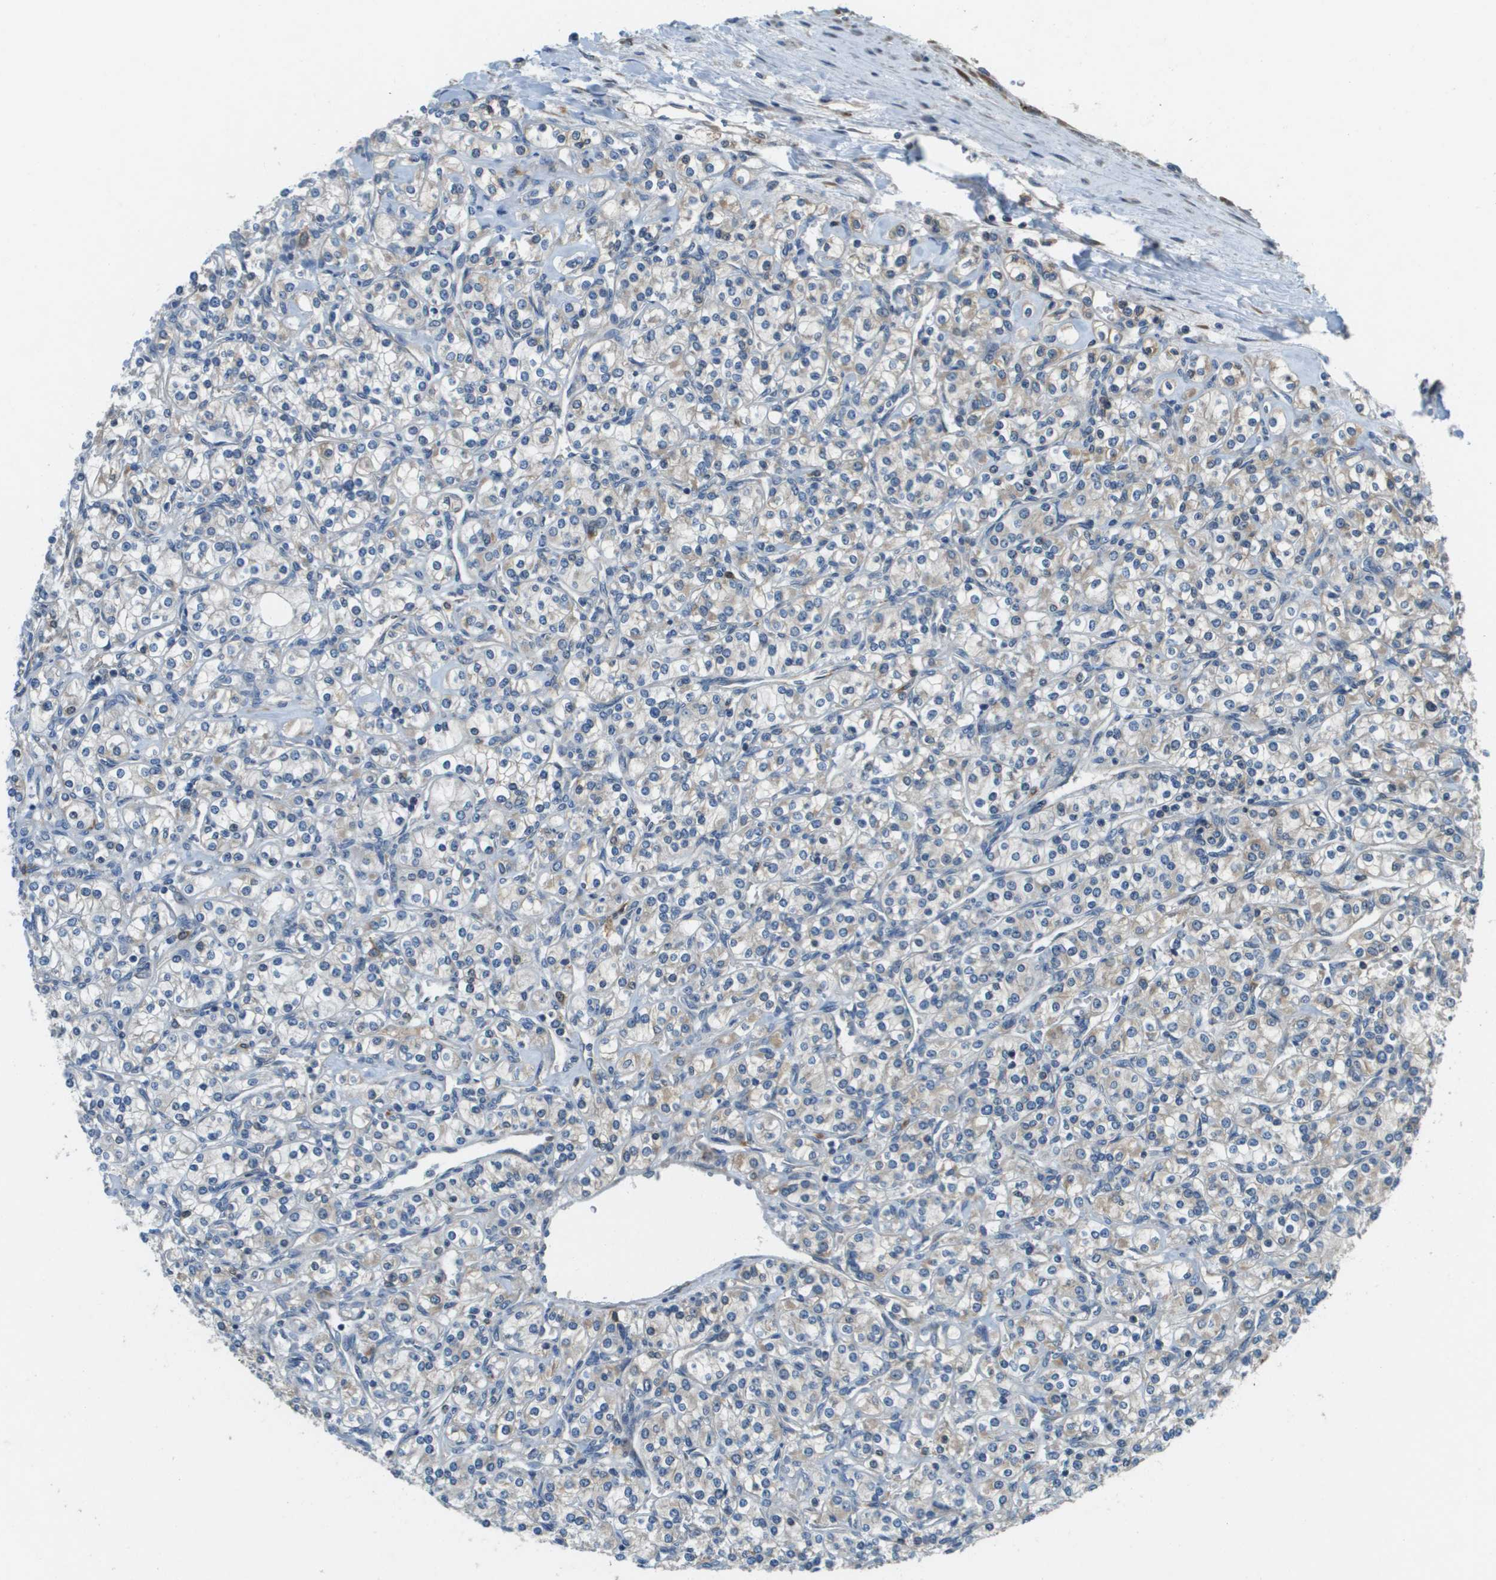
{"staining": {"intensity": "negative", "quantity": "none", "location": "none"}, "tissue": "renal cancer", "cell_type": "Tumor cells", "image_type": "cancer", "snomed": [{"axis": "morphology", "description": "Adenocarcinoma, NOS"}, {"axis": "topography", "description": "Kidney"}], "caption": "An immunohistochemistry photomicrograph of adenocarcinoma (renal) is shown. There is no staining in tumor cells of adenocarcinoma (renal).", "gene": "SAMSN1", "patient": {"sex": "male", "age": 77}}